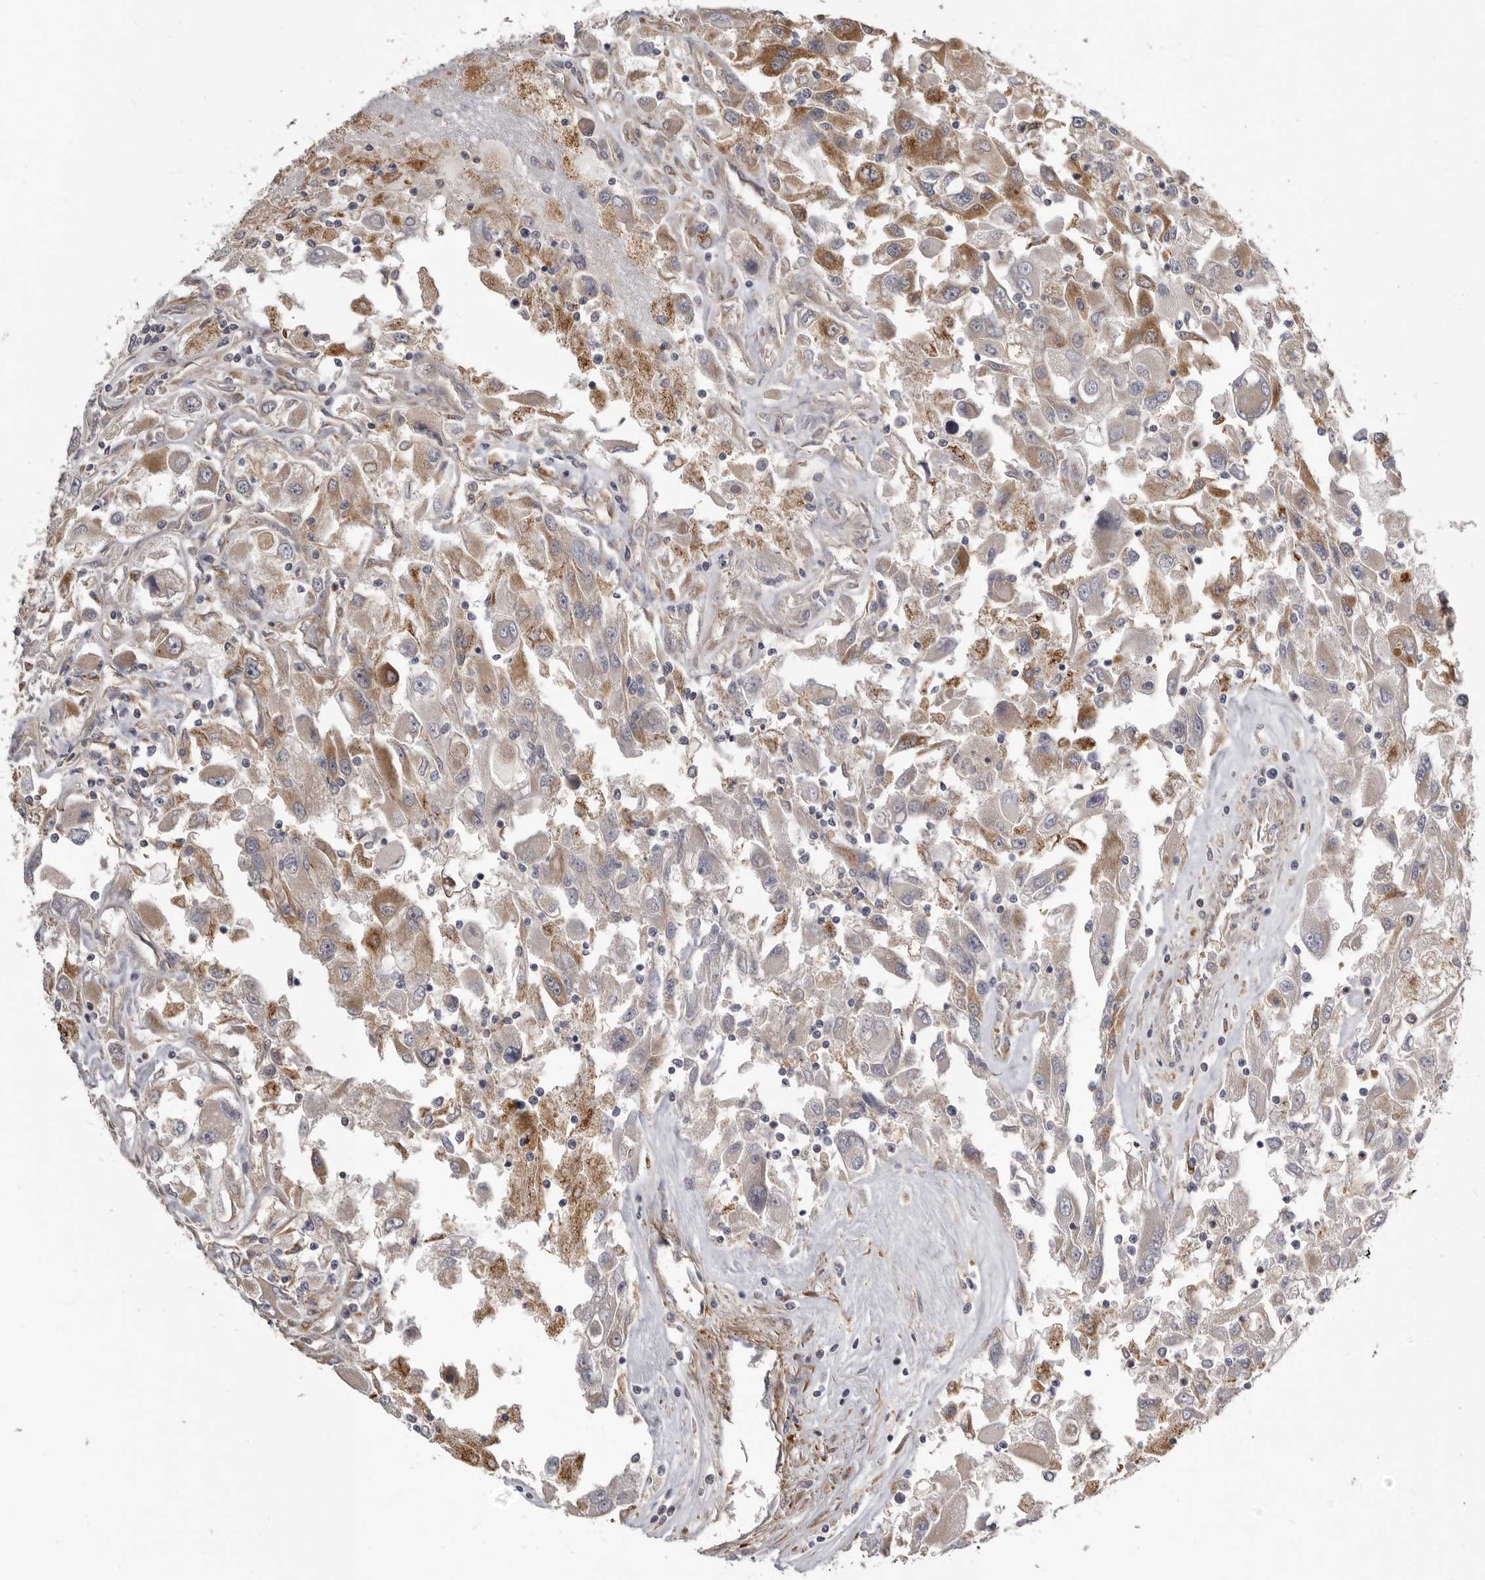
{"staining": {"intensity": "moderate", "quantity": "<25%", "location": "cytoplasmic/membranous"}, "tissue": "renal cancer", "cell_type": "Tumor cells", "image_type": "cancer", "snomed": [{"axis": "morphology", "description": "Adenocarcinoma, NOS"}, {"axis": "topography", "description": "Kidney"}], "caption": "Immunohistochemistry of renal adenocarcinoma shows low levels of moderate cytoplasmic/membranous staining in approximately <25% of tumor cells.", "gene": "ENAH", "patient": {"sex": "female", "age": 52}}